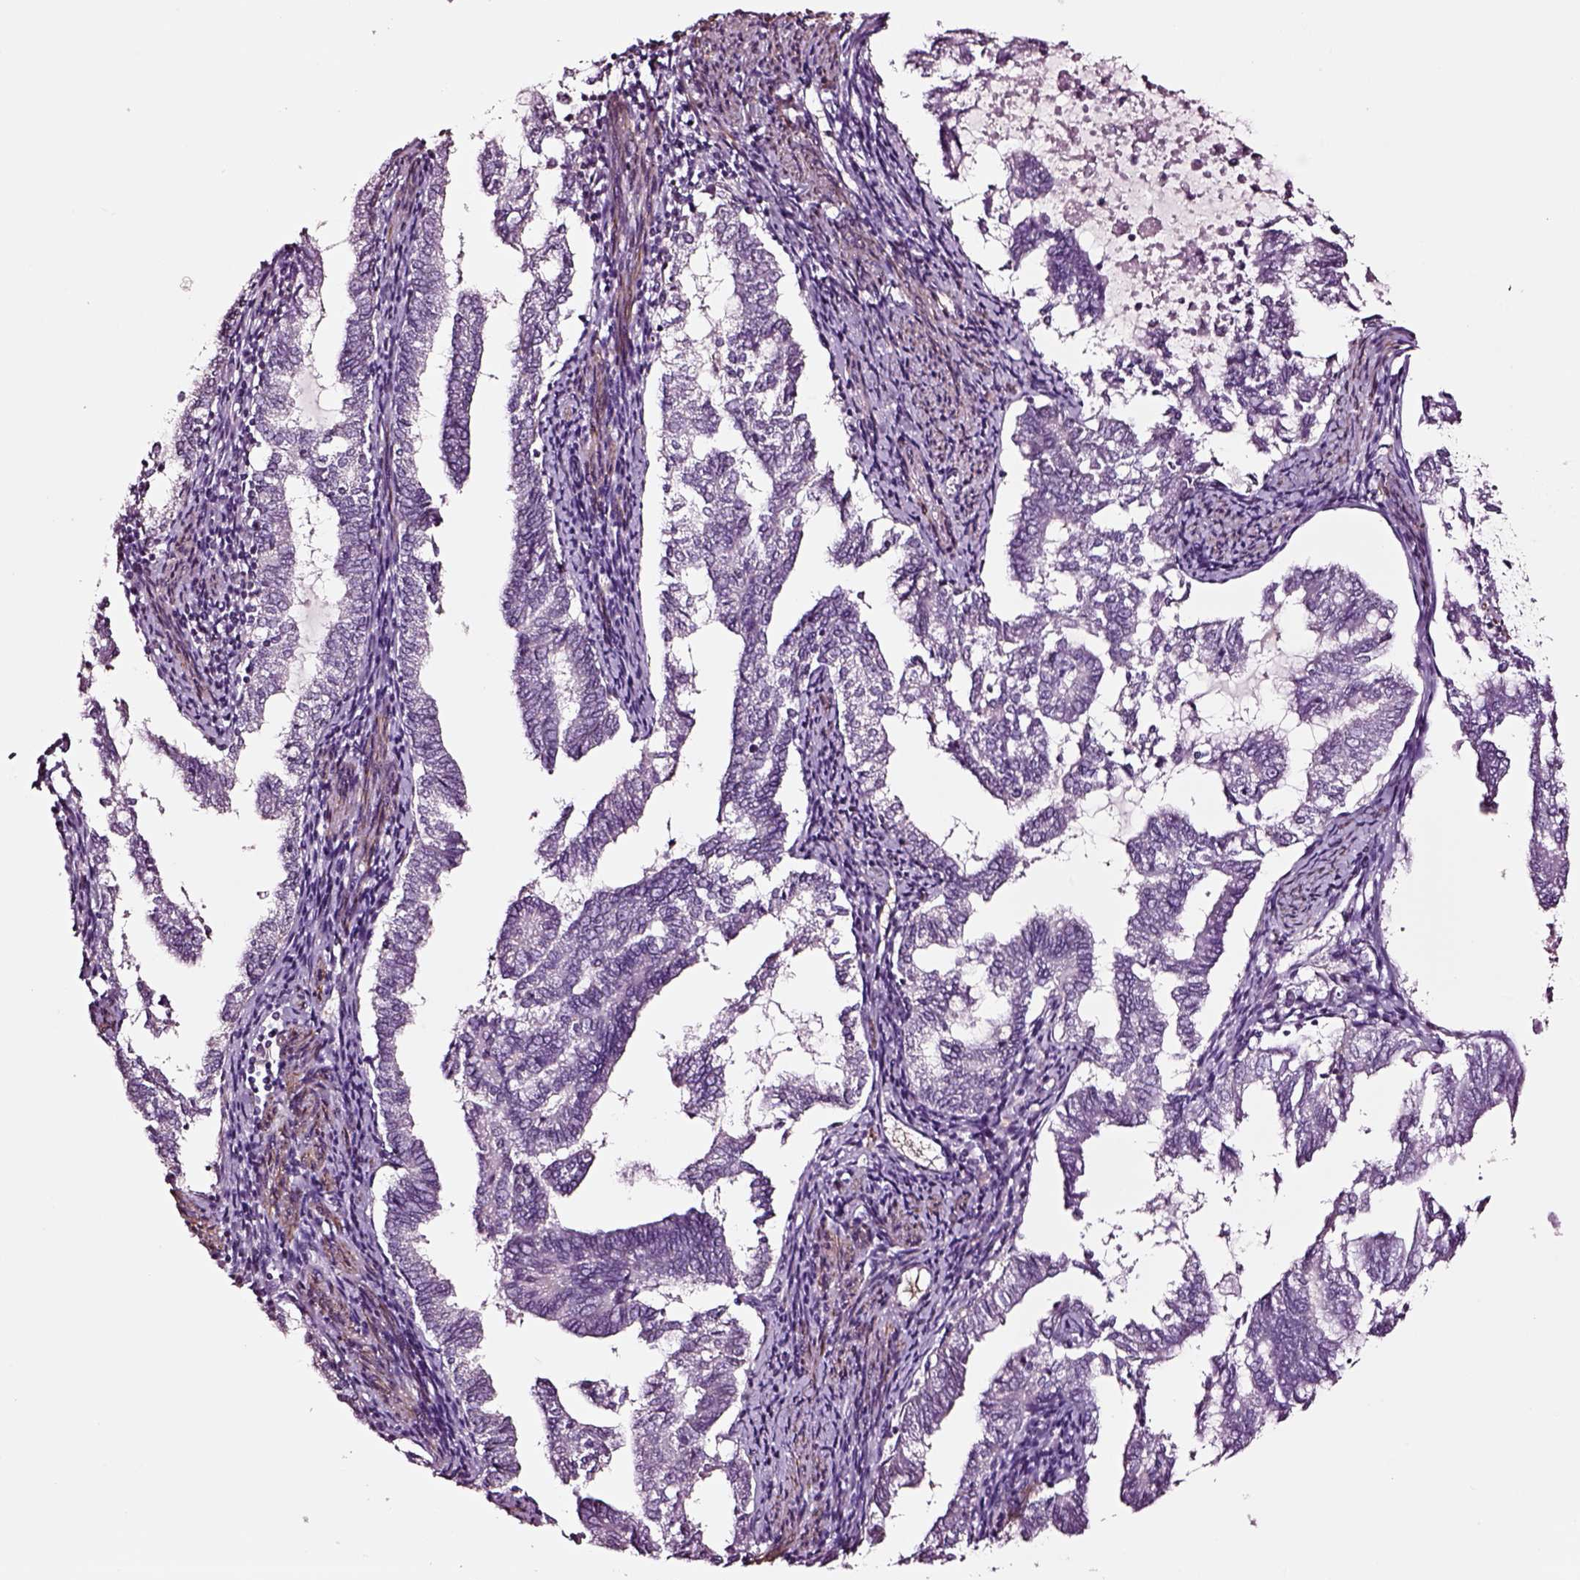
{"staining": {"intensity": "negative", "quantity": "none", "location": "none"}, "tissue": "endometrial cancer", "cell_type": "Tumor cells", "image_type": "cancer", "snomed": [{"axis": "morphology", "description": "Adenocarcinoma, NOS"}, {"axis": "topography", "description": "Endometrium"}], "caption": "This is an immunohistochemistry (IHC) histopathology image of human endometrial adenocarcinoma. There is no staining in tumor cells.", "gene": "SOX10", "patient": {"sex": "female", "age": 79}}